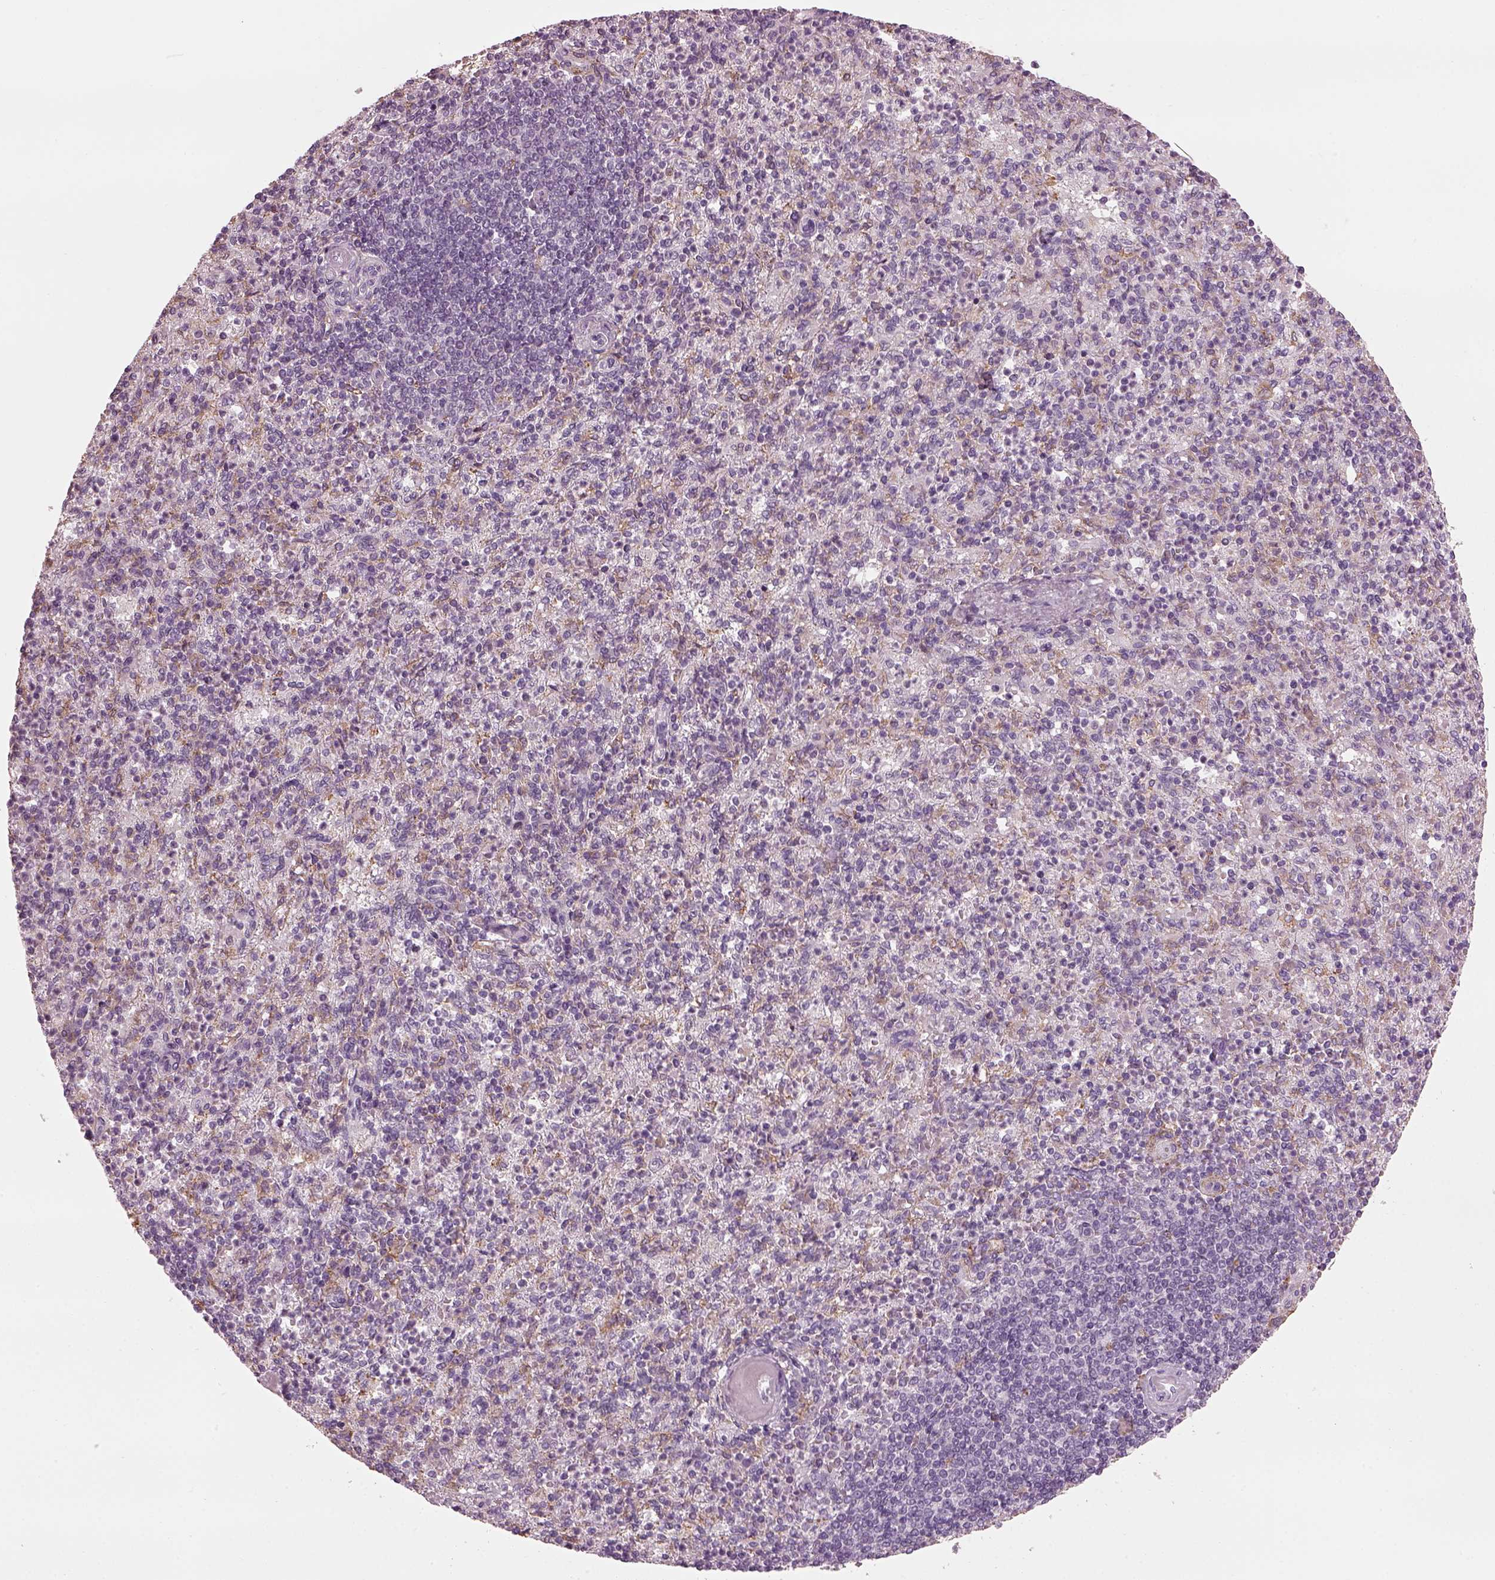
{"staining": {"intensity": "moderate", "quantity": "<25%", "location": "cytoplasmic/membranous"}, "tissue": "spleen", "cell_type": "Cells in red pulp", "image_type": "normal", "snomed": [{"axis": "morphology", "description": "Normal tissue, NOS"}, {"axis": "topography", "description": "Spleen"}], "caption": "Benign spleen demonstrates moderate cytoplasmic/membranous positivity in approximately <25% of cells in red pulp, visualized by immunohistochemistry.", "gene": "TMEM231", "patient": {"sex": "female", "age": 74}}